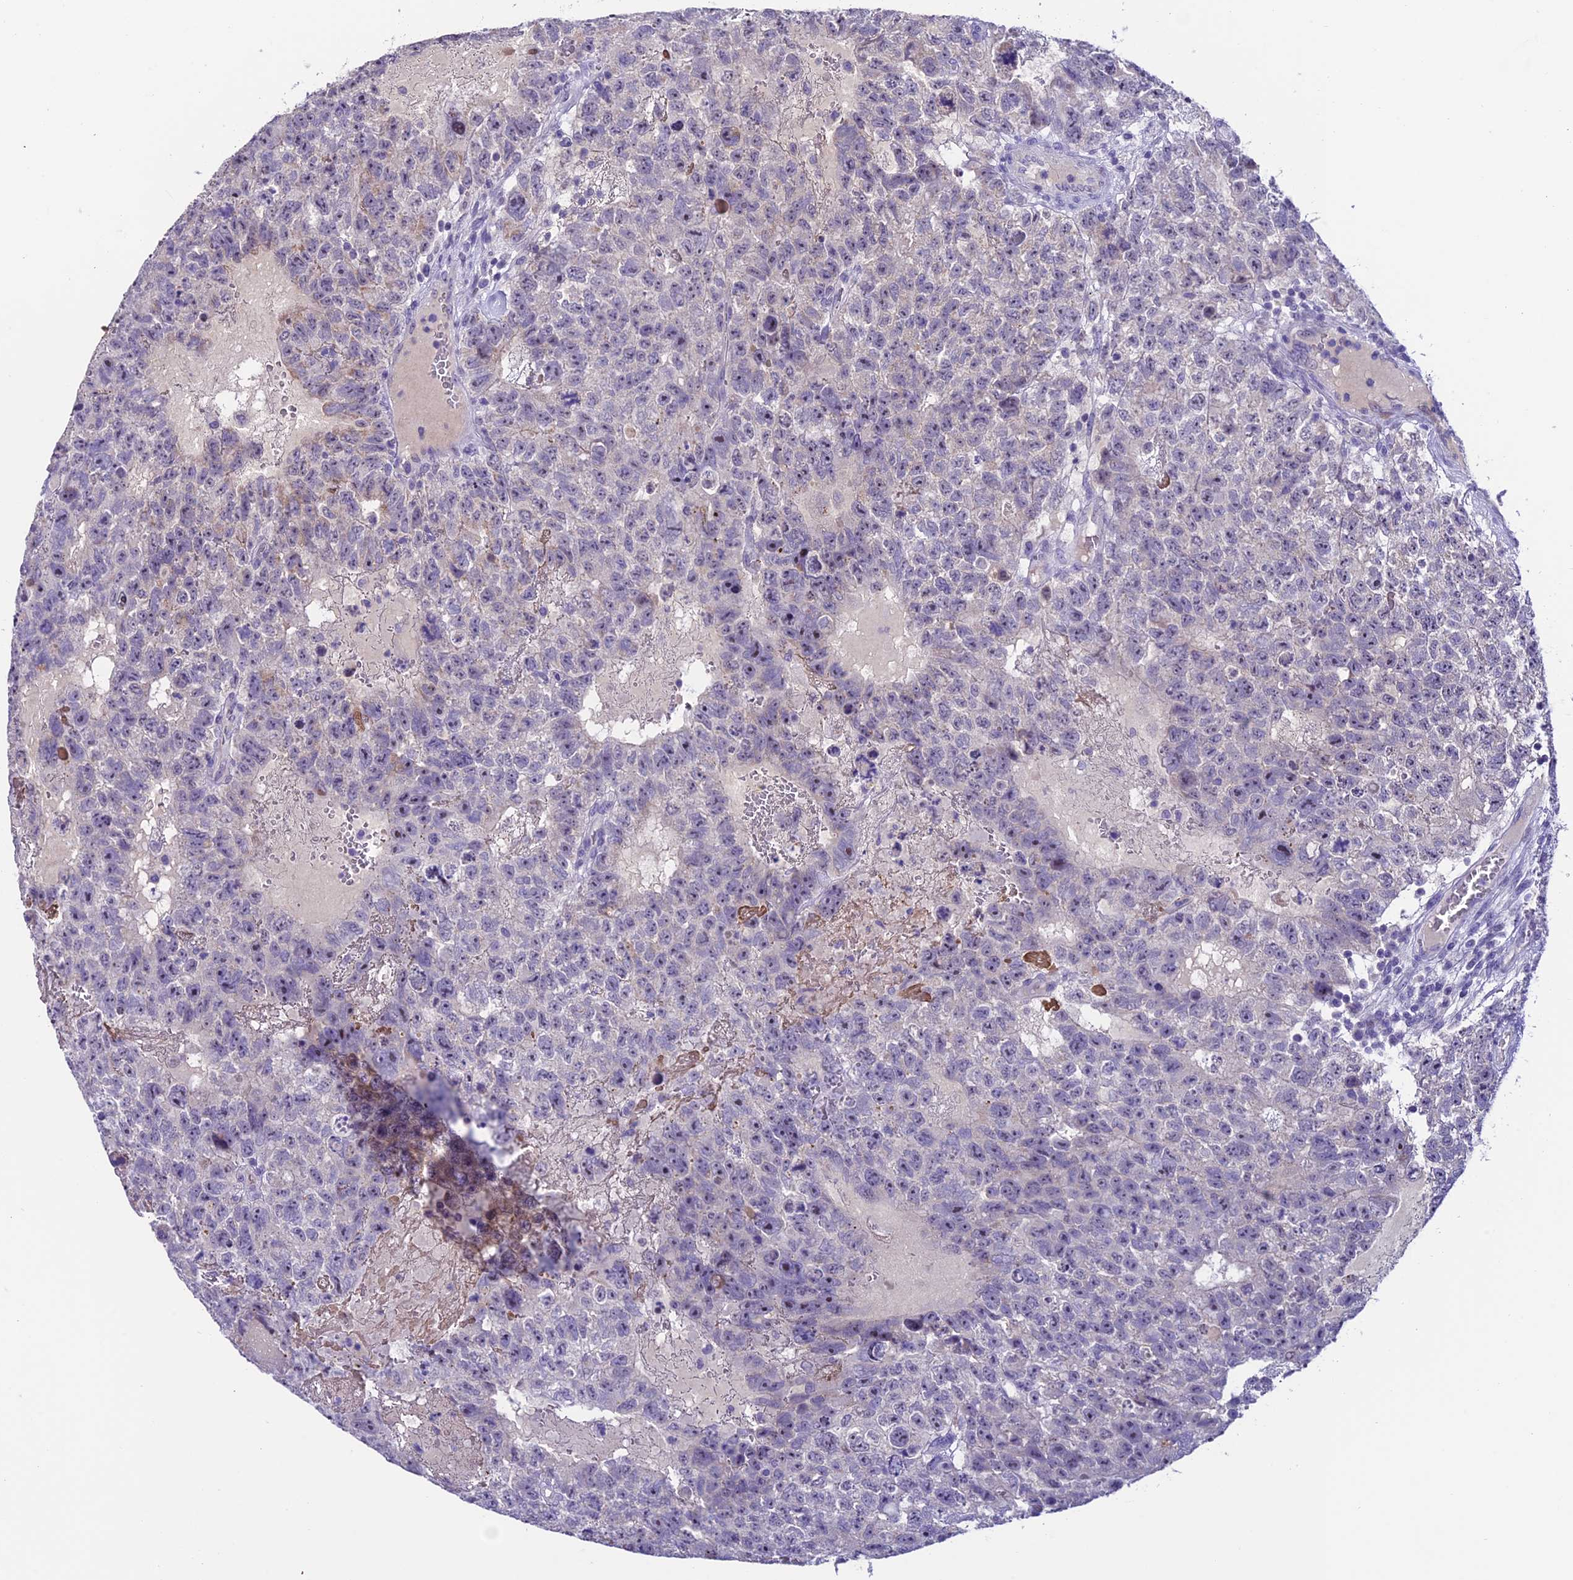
{"staining": {"intensity": "negative", "quantity": "none", "location": "none"}, "tissue": "testis cancer", "cell_type": "Tumor cells", "image_type": "cancer", "snomed": [{"axis": "morphology", "description": "Carcinoma, Embryonal, NOS"}, {"axis": "topography", "description": "Testis"}], "caption": "DAB immunohistochemical staining of testis cancer (embryonal carcinoma) reveals no significant positivity in tumor cells. (Stains: DAB IHC with hematoxylin counter stain, Microscopy: brightfield microscopy at high magnification).", "gene": "SLC10A1", "patient": {"sex": "male", "age": 26}}